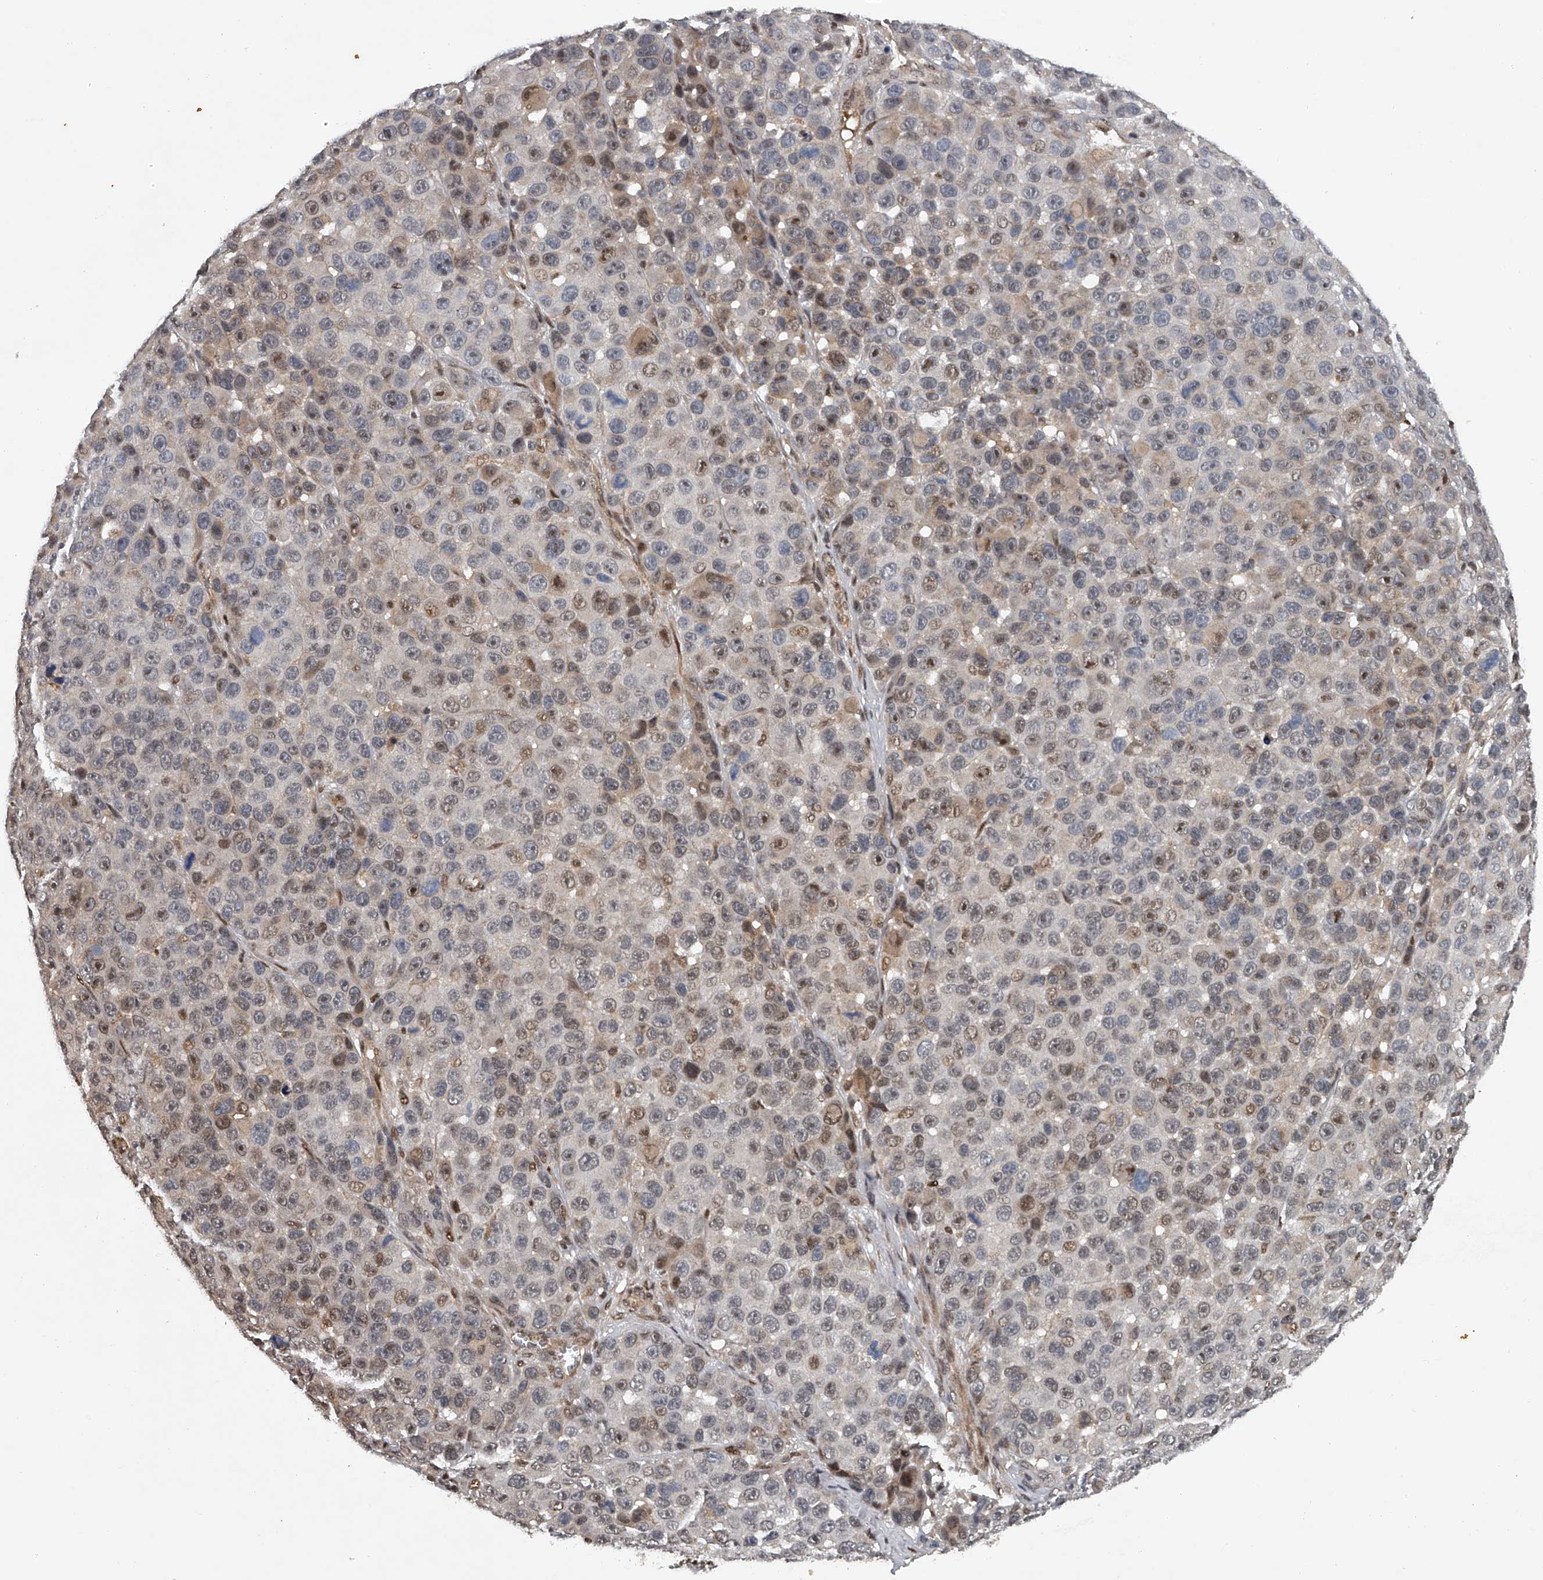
{"staining": {"intensity": "weak", "quantity": "<25%", "location": "nuclear"}, "tissue": "melanoma", "cell_type": "Tumor cells", "image_type": "cancer", "snomed": [{"axis": "morphology", "description": "Malignant melanoma, NOS"}, {"axis": "topography", "description": "Skin"}], "caption": "Protein analysis of malignant melanoma exhibits no significant expression in tumor cells. Nuclei are stained in blue.", "gene": "PLEKHG1", "patient": {"sex": "male", "age": 53}}